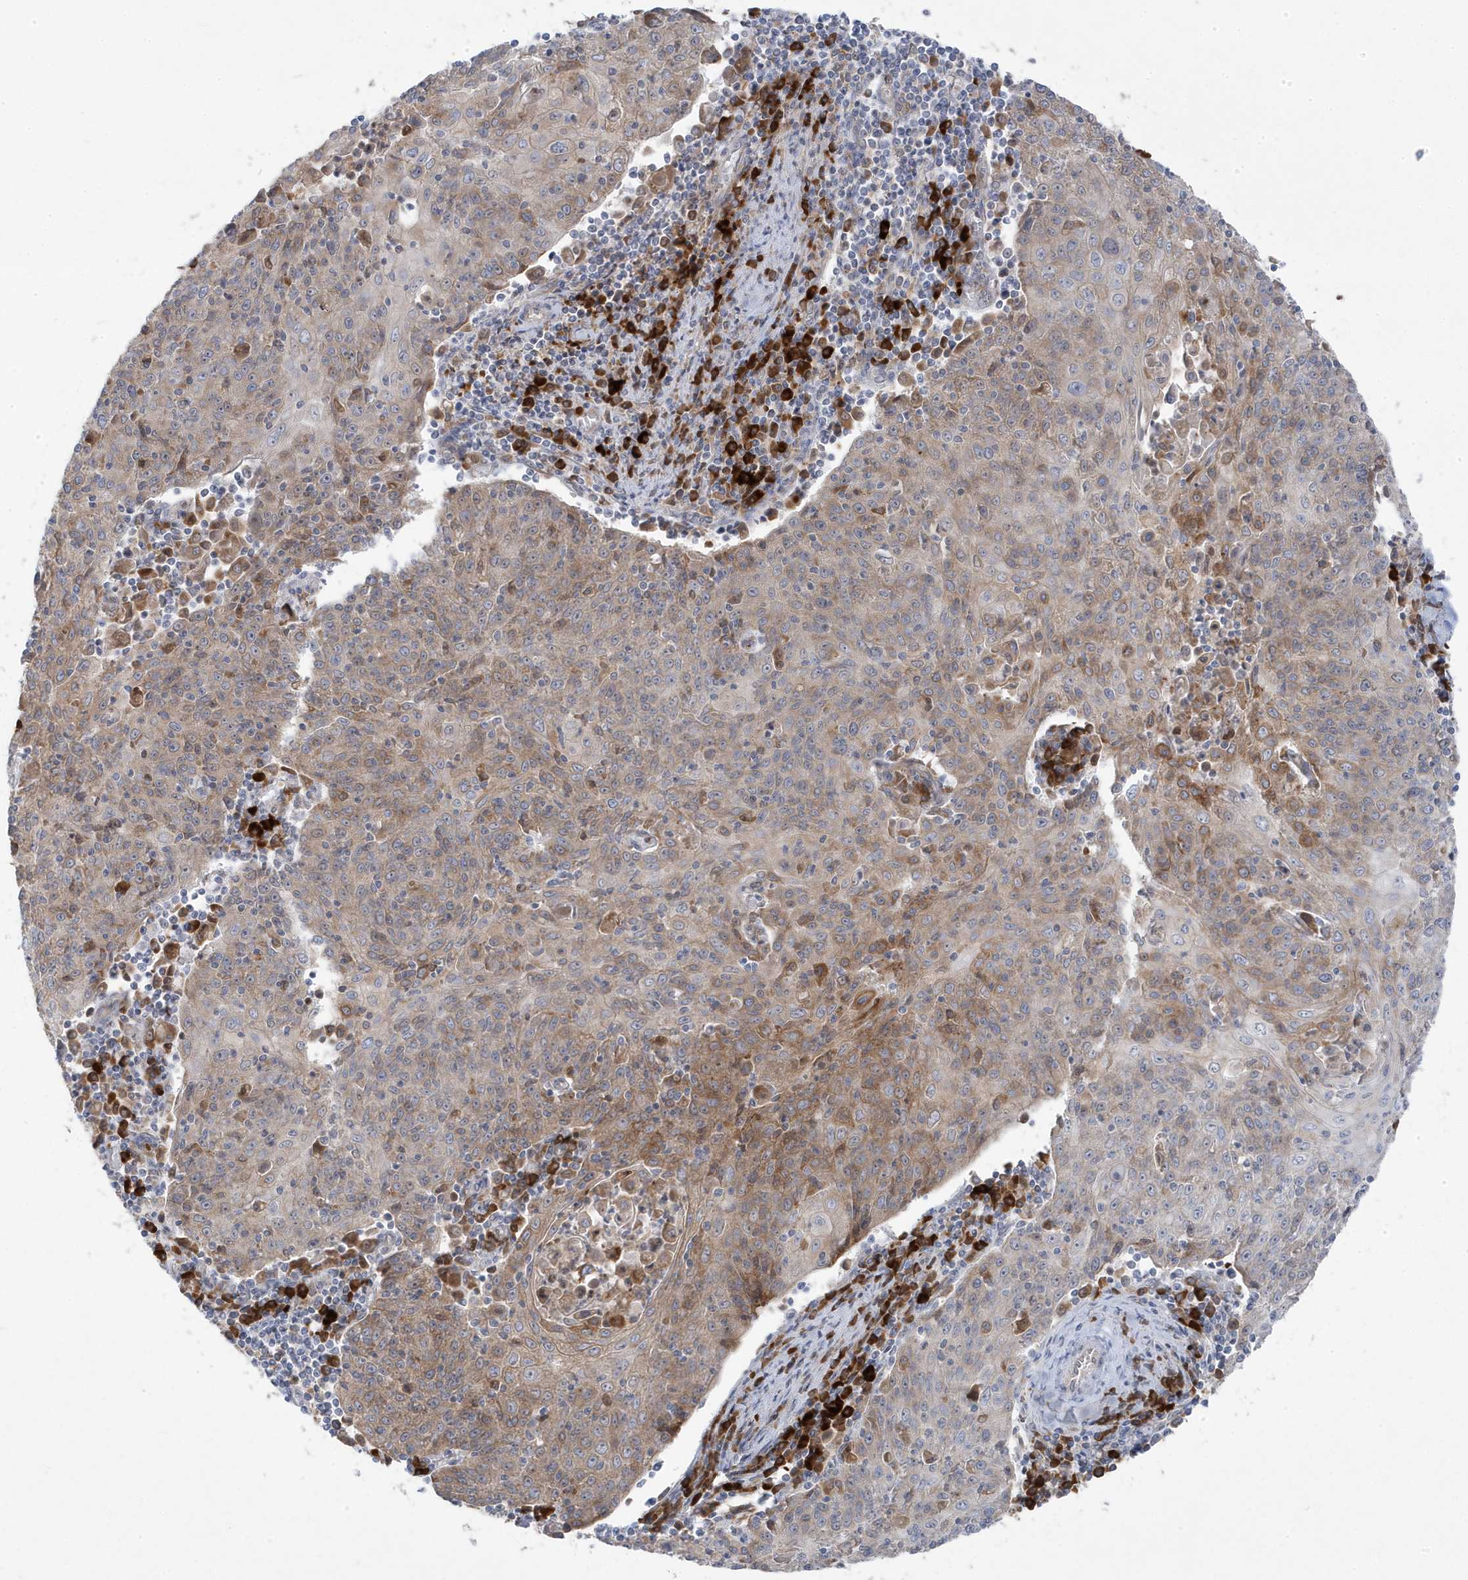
{"staining": {"intensity": "moderate", "quantity": "25%-75%", "location": "cytoplasmic/membranous"}, "tissue": "cervical cancer", "cell_type": "Tumor cells", "image_type": "cancer", "snomed": [{"axis": "morphology", "description": "Squamous cell carcinoma, NOS"}, {"axis": "topography", "description": "Cervix"}], "caption": "Squamous cell carcinoma (cervical) stained for a protein (brown) reveals moderate cytoplasmic/membranous positive staining in about 25%-75% of tumor cells.", "gene": "ZNF654", "patient": {"sex": "female", "age": 48}}